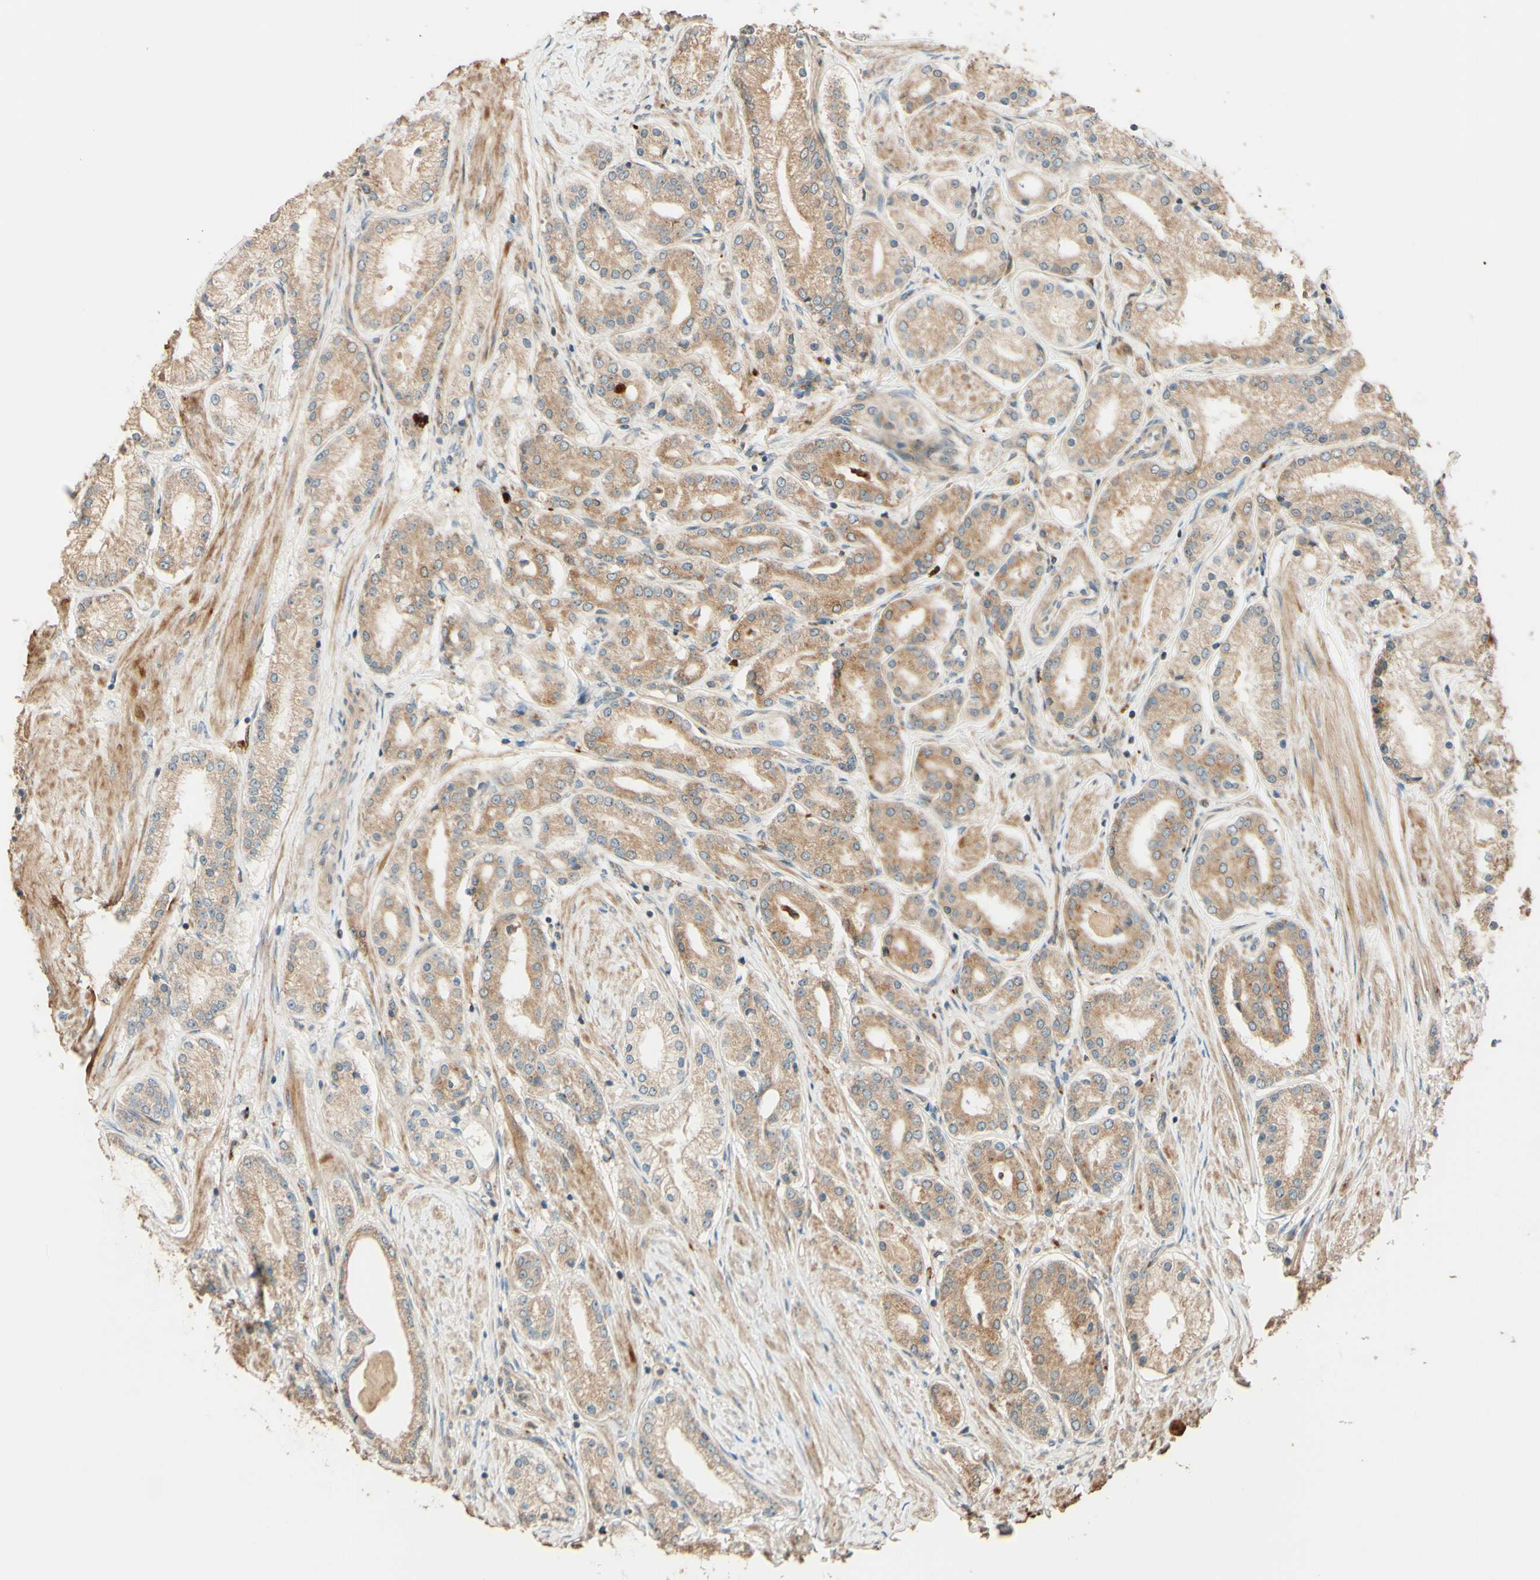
{"staining": {"intensity": "moderate", "quantity": ">75%", "location": "cytoplasmic/membranous"}, "tissue": "prostate cancer", "cell_type": "Tumor cells", "image_type": "cancer", "snomed": [{"axis": "morphology", "description": "Adenocarcinoma, Low grade"}, {"axis": "topography", "description": "Prostate"}], "caption": "Prostate cancer was stained to show a protein in brown. There is medium levels of moderate cytoplasmic/membranous positivity in approximately >75% of tumor cells.", "gene": "RNF19A", "patient": {"sex": "male", "age": 63}}